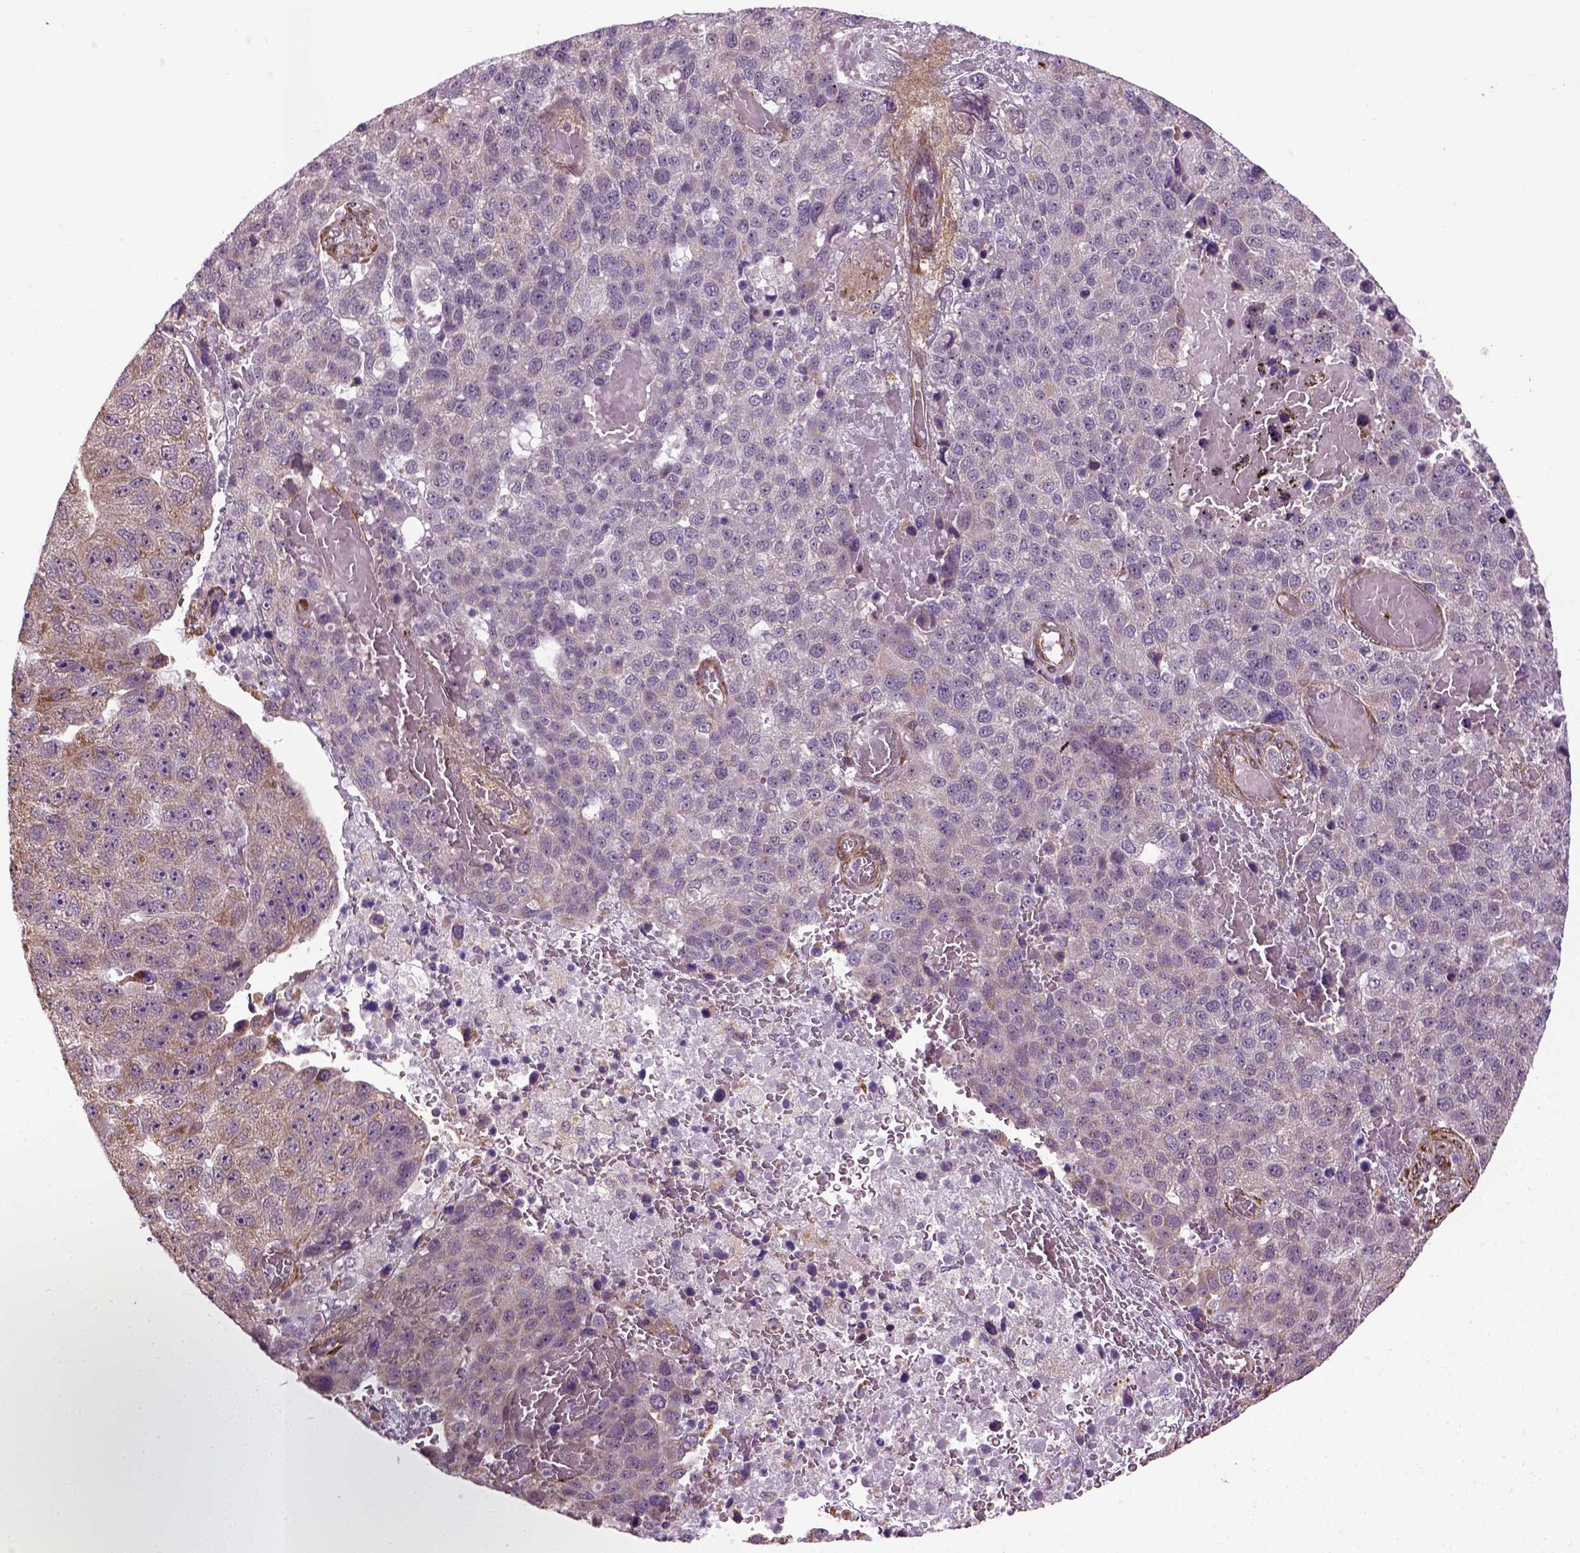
{"staining": {"intensity": "weak", "quantity": "<25%", "location": "cytoplasmic/membranous"}, "tissue": "pancreatic cancer", "cell_type": "Tumor cells", "image_type": "cancer", "snomed": [{"axis": "morphology", "description": "Adenocarcinoma, NOS"}, {"axis": "topography", "description": "Pancreas"}], "caption": "Immunohistochemistry (IHC) of human pancreatic cancer reveals no positivity in tumor cells.", "gene": "XK", "patient": {"sex": "female", "age": 61}}